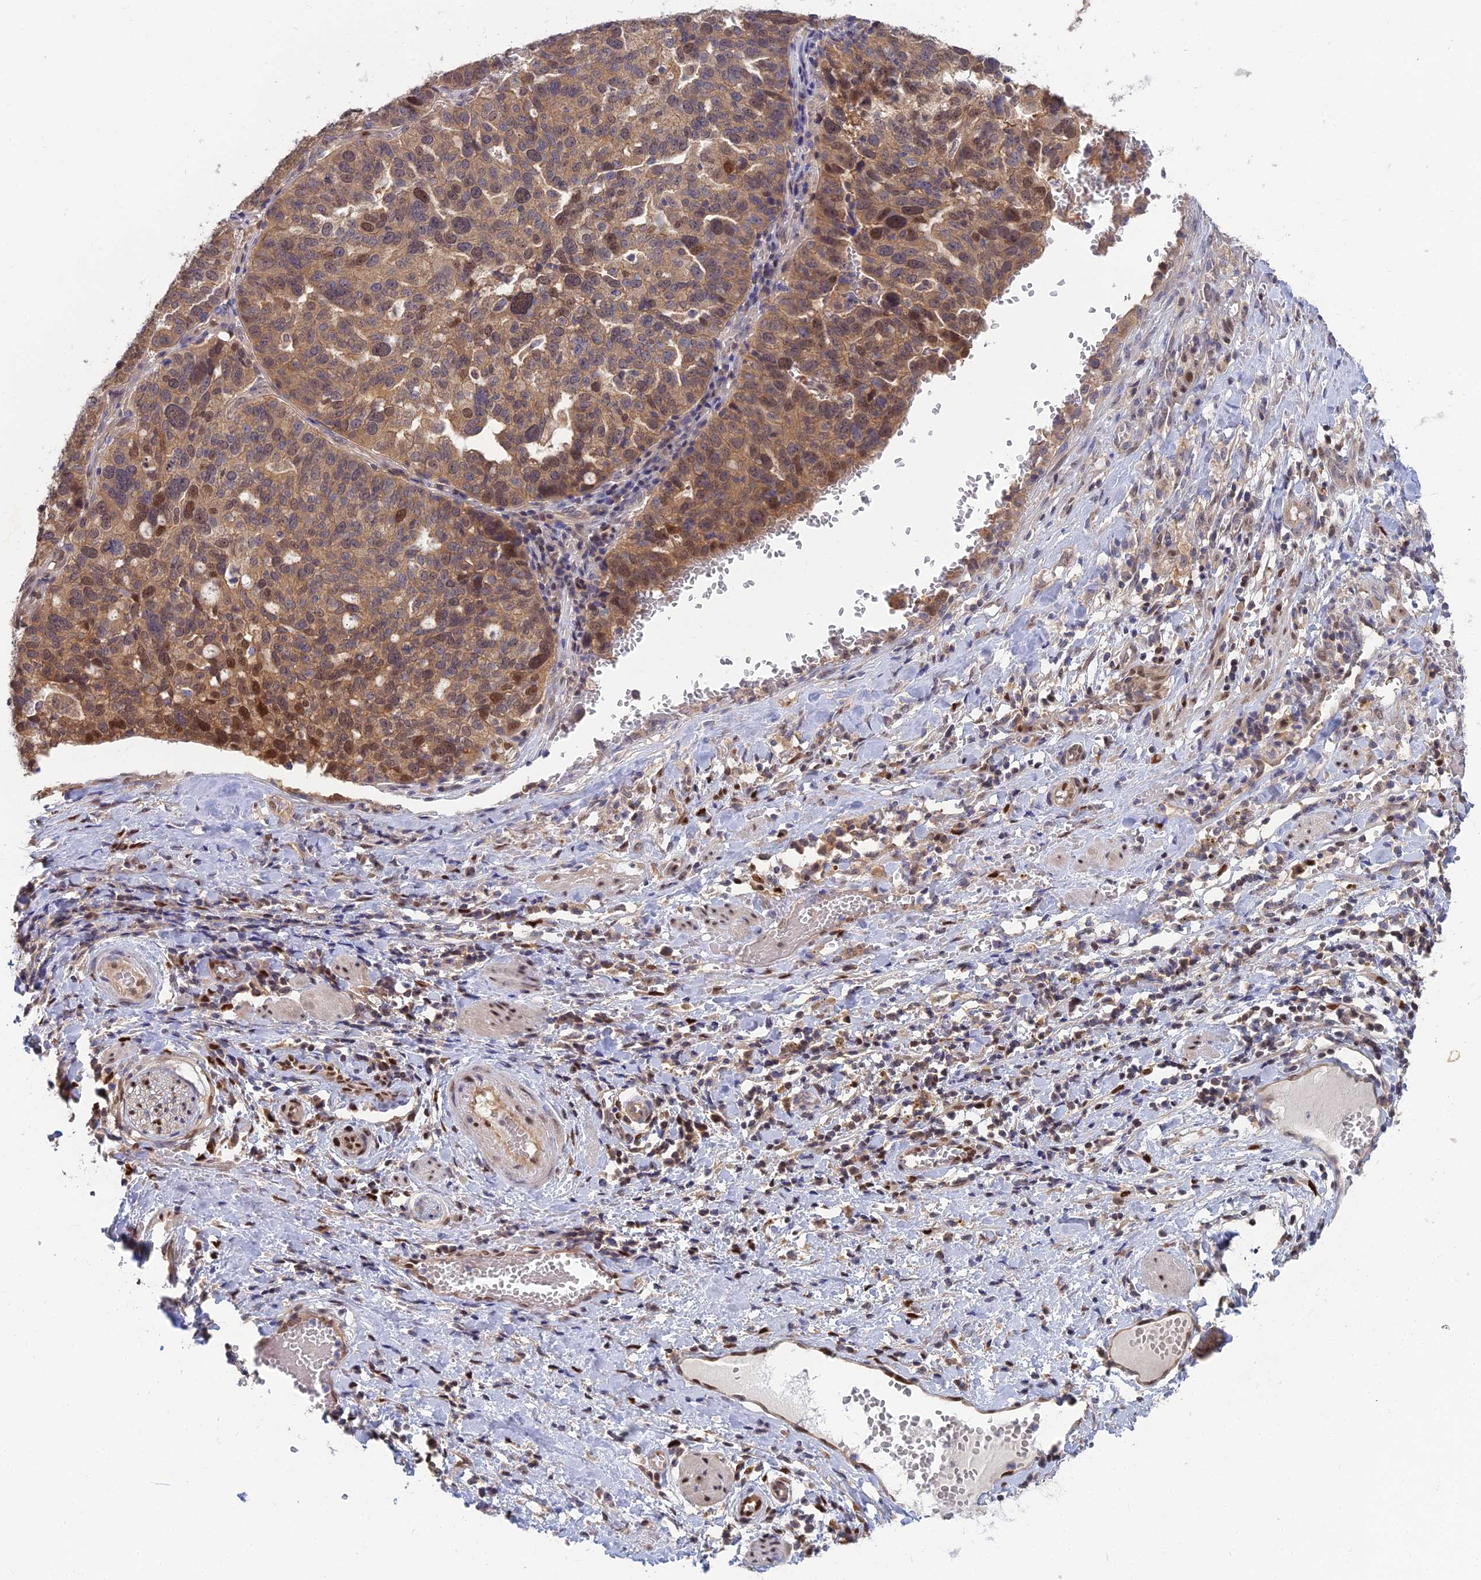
{"staining": {"intensity": "moderate", "quantity": ">75%", "location": "cytoplasmic/membranous,nuclear"}, "tissue": "ovarian cancer", "cell_type": "Tumor cells", "image_type": "cancer", "snomed": [{"axis": "morphology", "description": "Cystadenocarcinoma, serous, NOS"}, {"axis": "topography", "description": "Ovary"}], "caption": "About >75% of tumor cells in human ovarian serous cystadenocarcinoma show moderate cytoplasmic/membranous and nuclear protein positivity as visualized by brown immunohistochemical staining.", "gene": "DNPEP", "patient": {"sex": "female", "age": 59}}